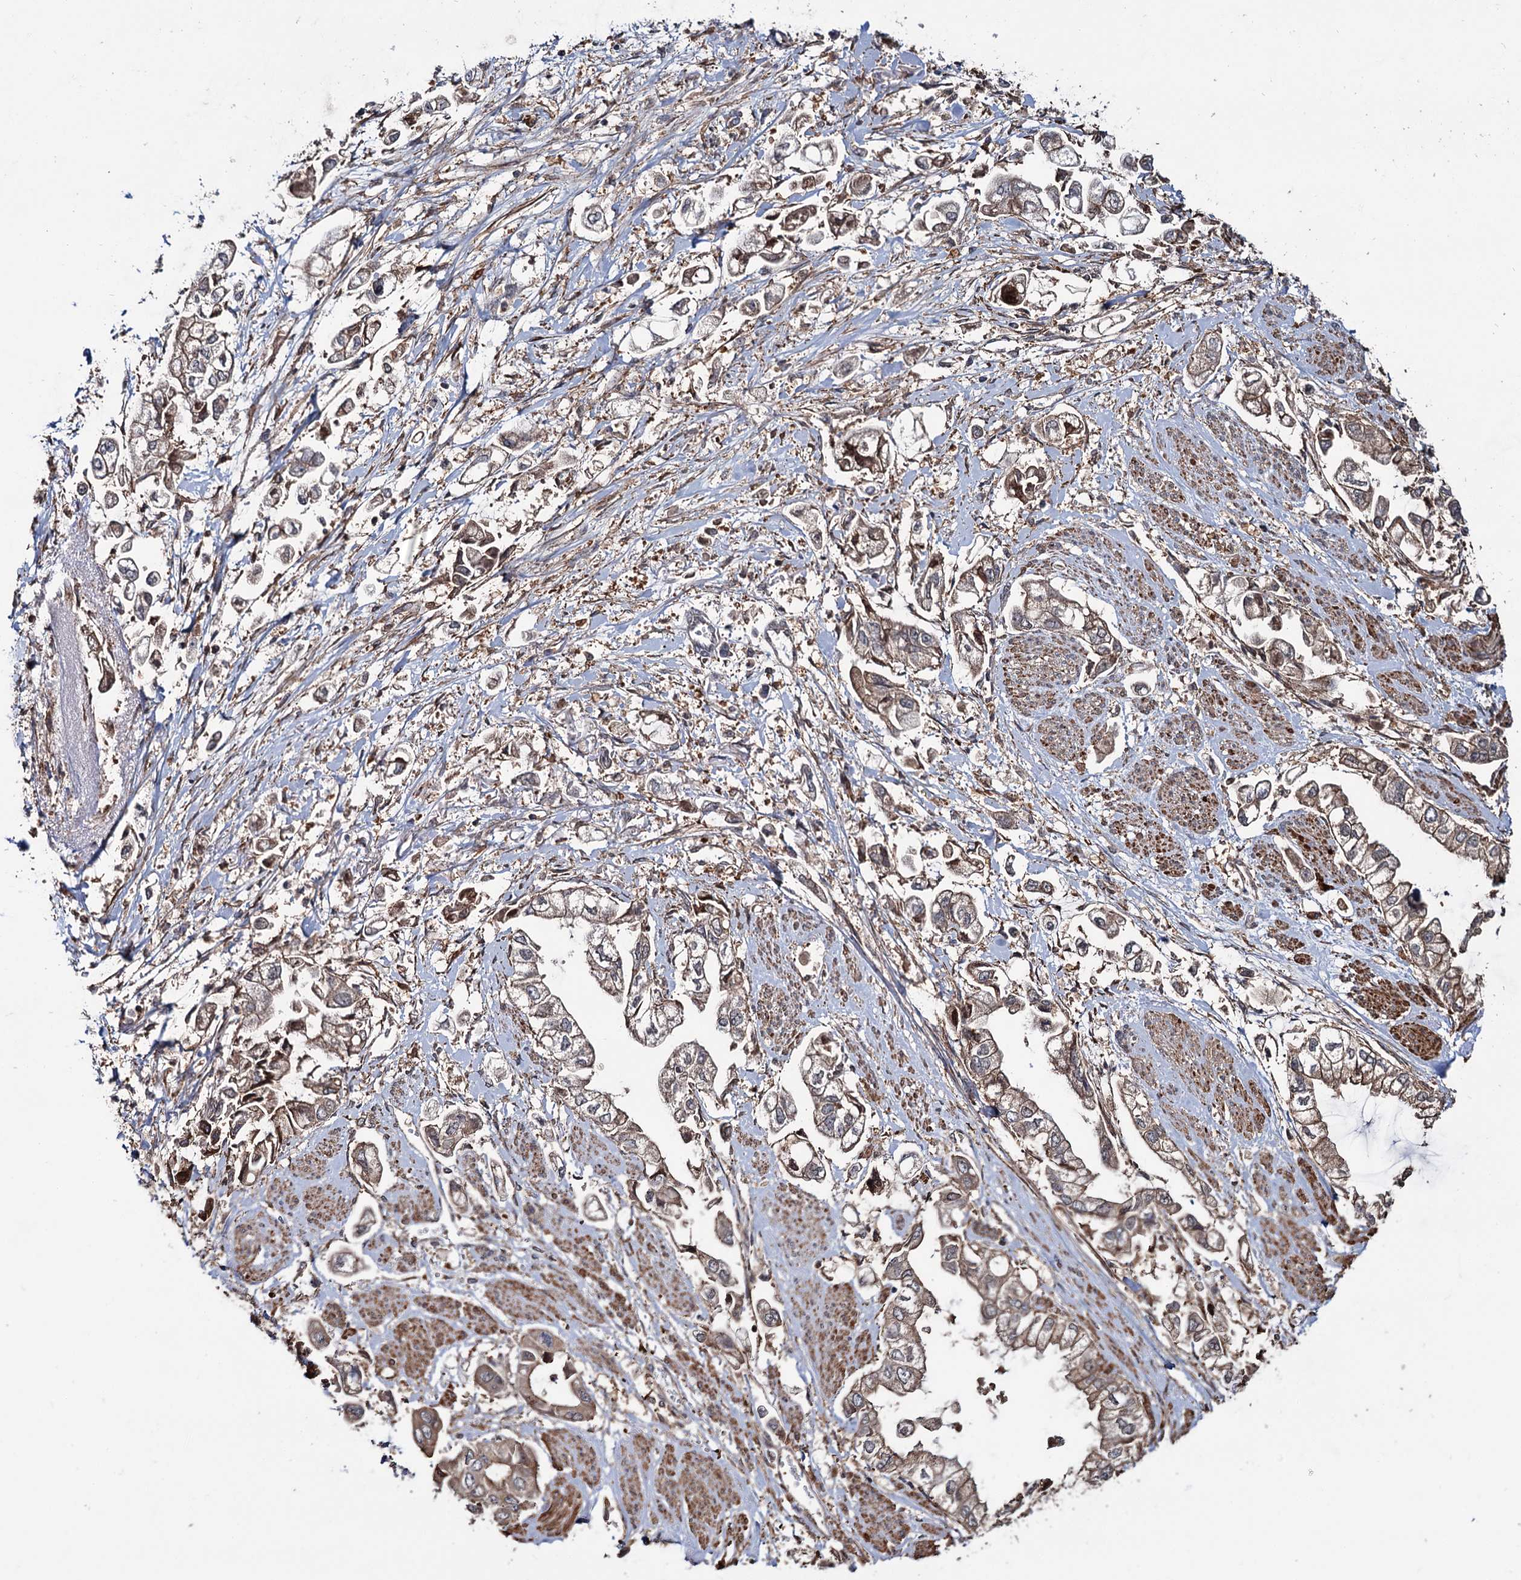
{"staining": {"intensity": "moderate", "quantity": ">75%", "location": "cytoplasmic/membranous"}, "tissue": "stomach cancer", "cell_type": "Tumor cells", "image_type": "cancer", "snomed": [{"axis": "morphology", "description": "Adenocarcinoma, NOS"}, {"axis": "topography", "description": "Stomach"}], "caption": "Immunohistochemistry (DAB) staining of human stomach adenocarcinoma reveals moderate cytoplasmic/membranous protein positivity in approximately >75% of tumor cells. Immunohistochemistry (ihc) stains the protein in brown and the nuclei are stained blue.", "gene": "GRIP1", "patient": {"sex": "male", "age": 62}}